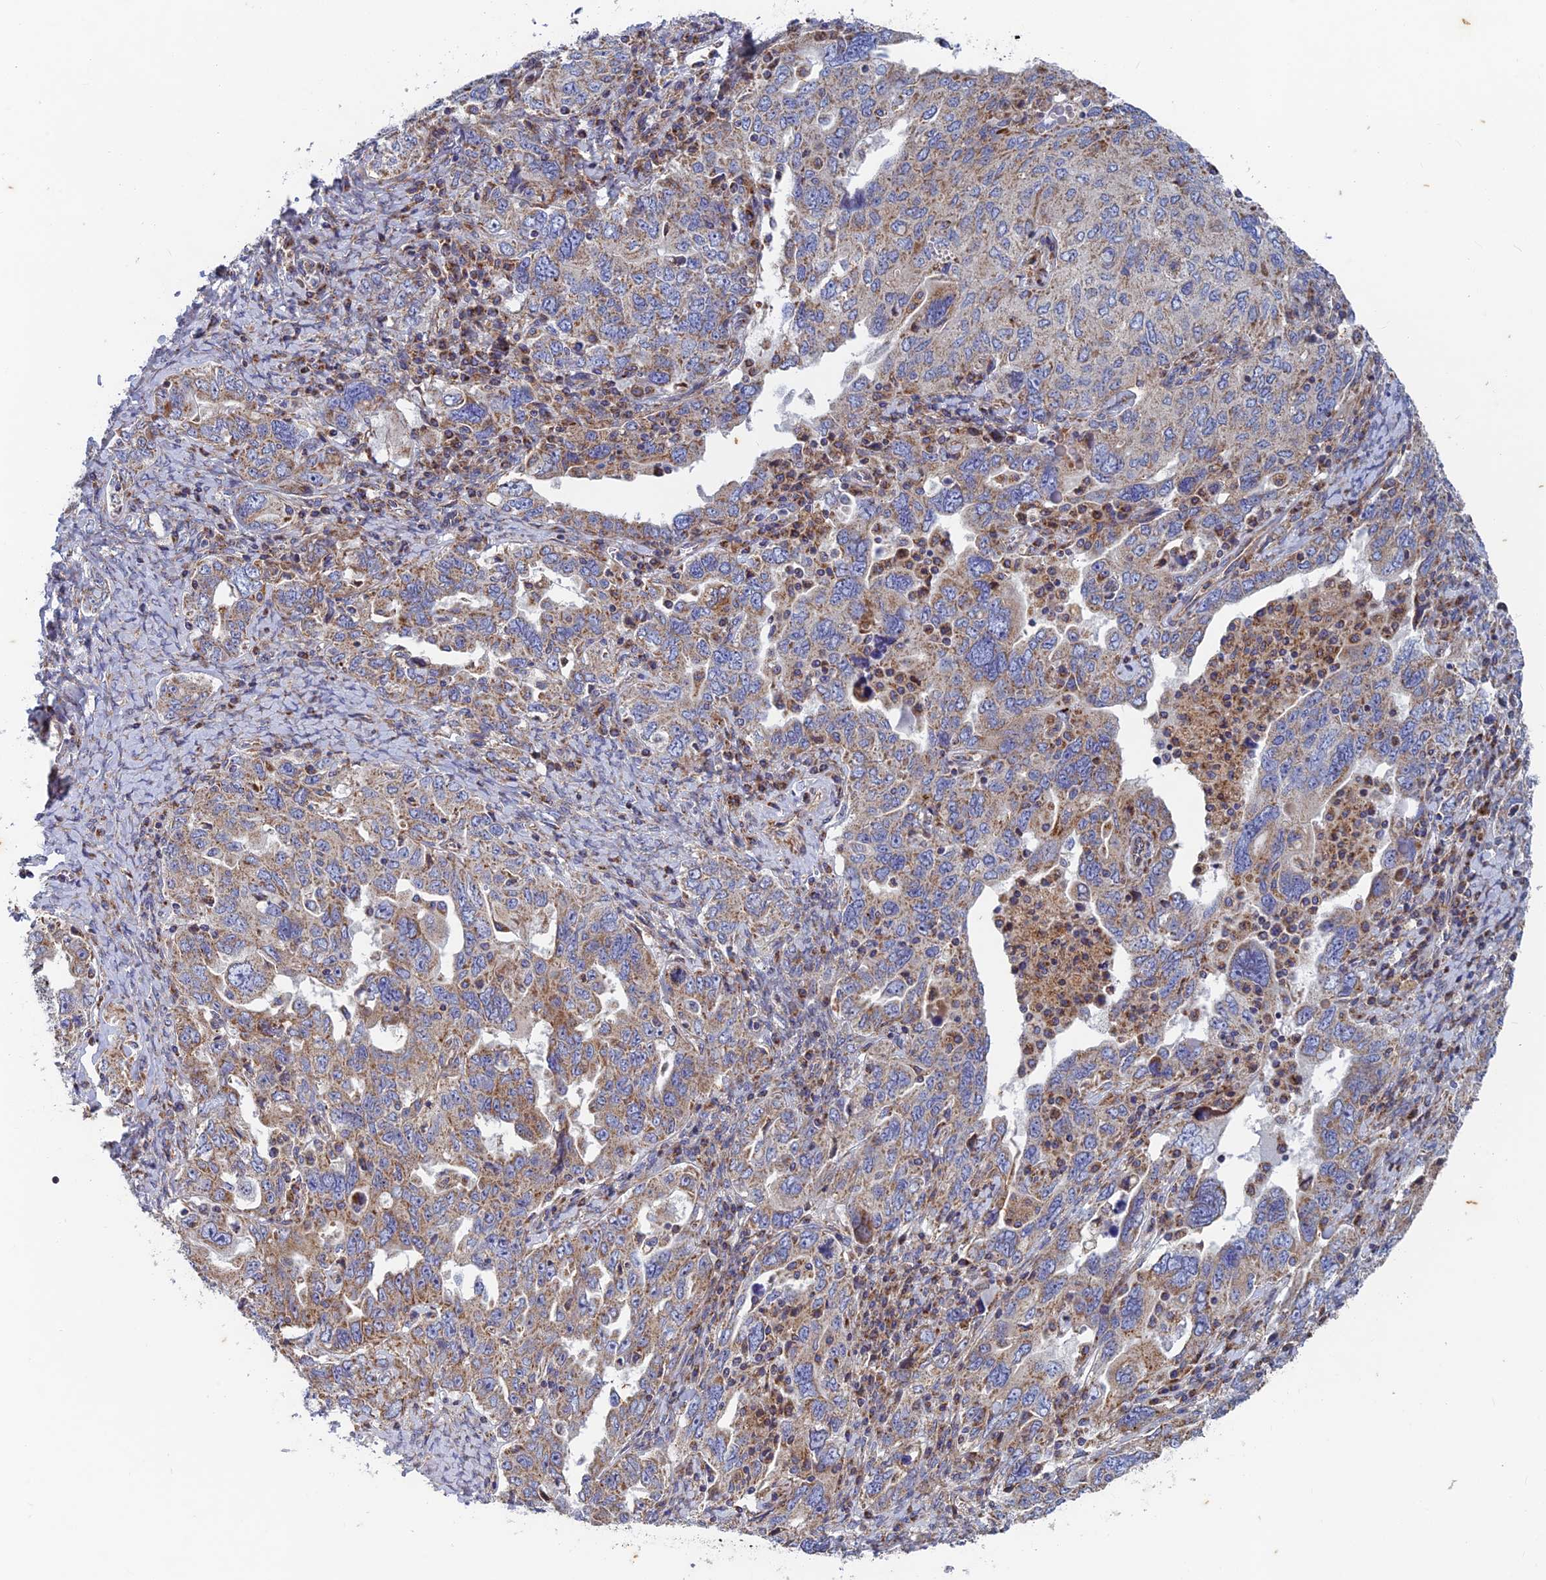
{"staining": {"intensity": "weak", "quantity": "25%-75%", "location": "cytoplasmic/membranous"}, "tissue": "ovarian cancer", "cell_type": "Tumor cells", "image_type": "cancer", "snomed": [{"axis": "morphology", "description": "Carcinoma, endometroid"}, {"axis": "topography", "description": "Ovary"}], "caption": "A high-resolution histopathology image shows immunohistochemistry staining of ovarian endometroid carcinoma, which reveals weak cytoplasmic/membranous positivity in approximately 25%-75% of tumor cells. Nuclei are stained in blue.", "gene": "AP4S1", "patient": {"sex": "female", "age": 62}}